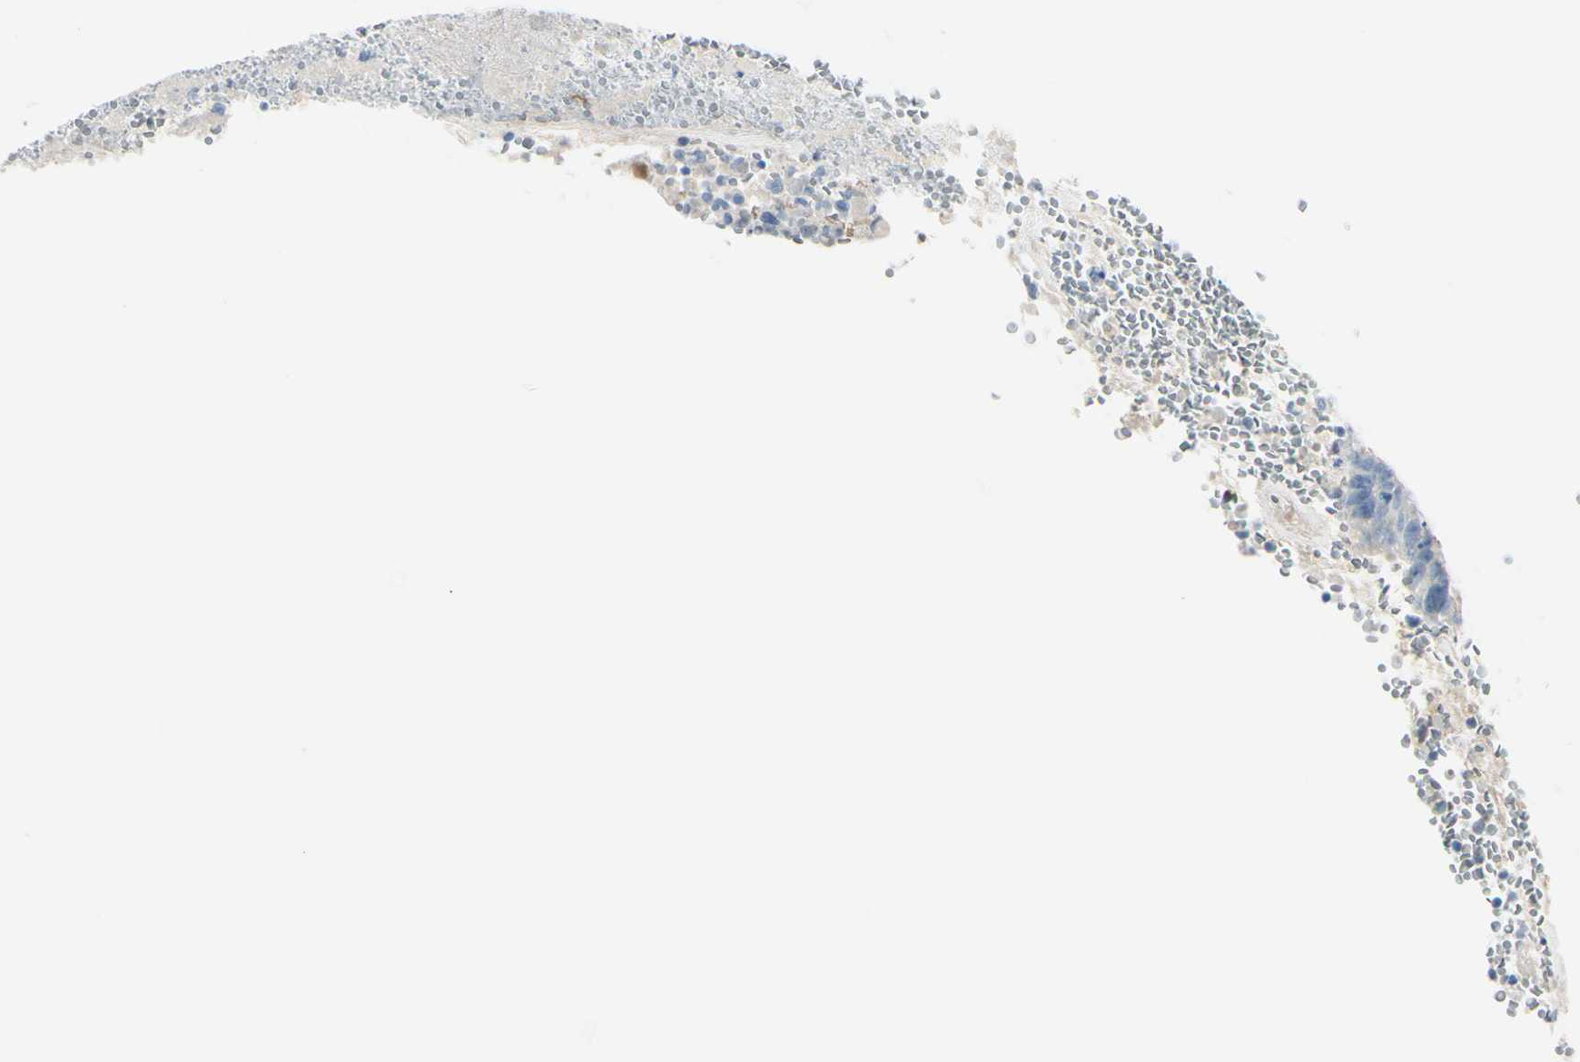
{"staining": {"intensity": "negative", "quantity": "none", "location": "none"}, "tissue": "testis cancer", "cell_type": "Tumor cells", "image_type": "cancer", "snomed": [{"axis": "morphology", "description": "Seminoma, NOS"}, {"axis": "morphology", "description": "Carcinoma, Embryonal, NOS"}, {"axis": "topography", "description": "Testis"}], "caption": "Testis cancer (seminoma) was stained to show a protein in brown. There is no significant staining in tumor cells.", "gene": "FOLH1", "patient": {"sex": "male", "age": 52}}